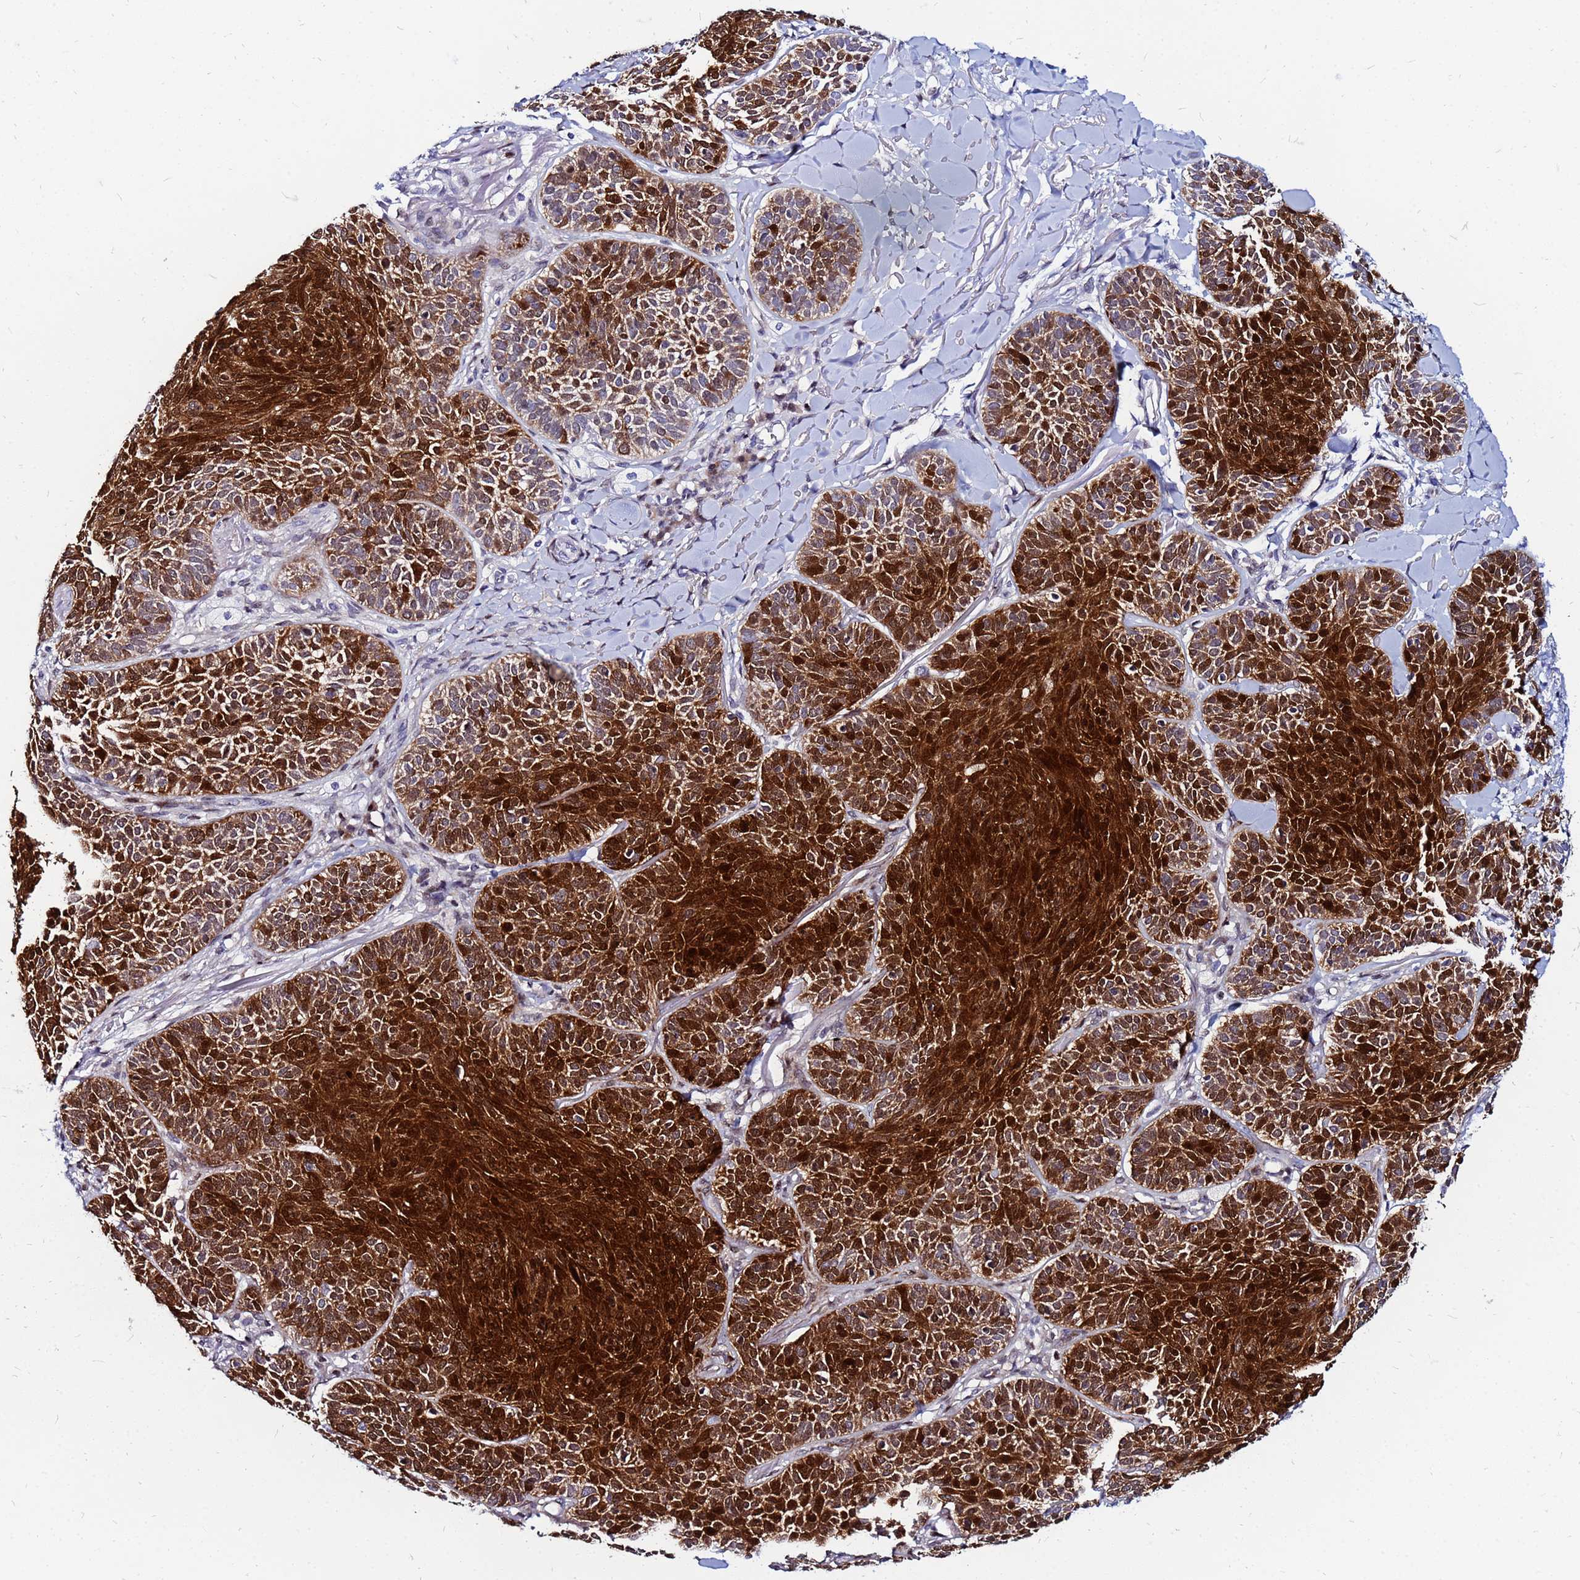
{"staining": {"intensity": "strong", "quantity": ">75%", "location": "cytoplasmic/membranous,nuclear"}, "tissue": "skin cancer", "cell_type": "Tumor cells", "image_type": "cancer", "snomed": [{"axis": "morphology", "description": "Basal cell carcinoma"}, {"axis": "topography", "description": "Skin"}], "caption": "IHC staining of skin cancer, which exhibits high levels of strong cytoplasmic/membranous and nuclear staining in approximately >75% of tumor cells indicating strong cytoplasmic/membranous and nuclear protein positivity. The staining was performed using DAB (3,3'-diaminobenzidine) (brown) for protein detection and nuclei were counterstained in hematoxylin (blue).", "gene": "PPP1R14C", "patient": {"sex": "male", "age": 85}}